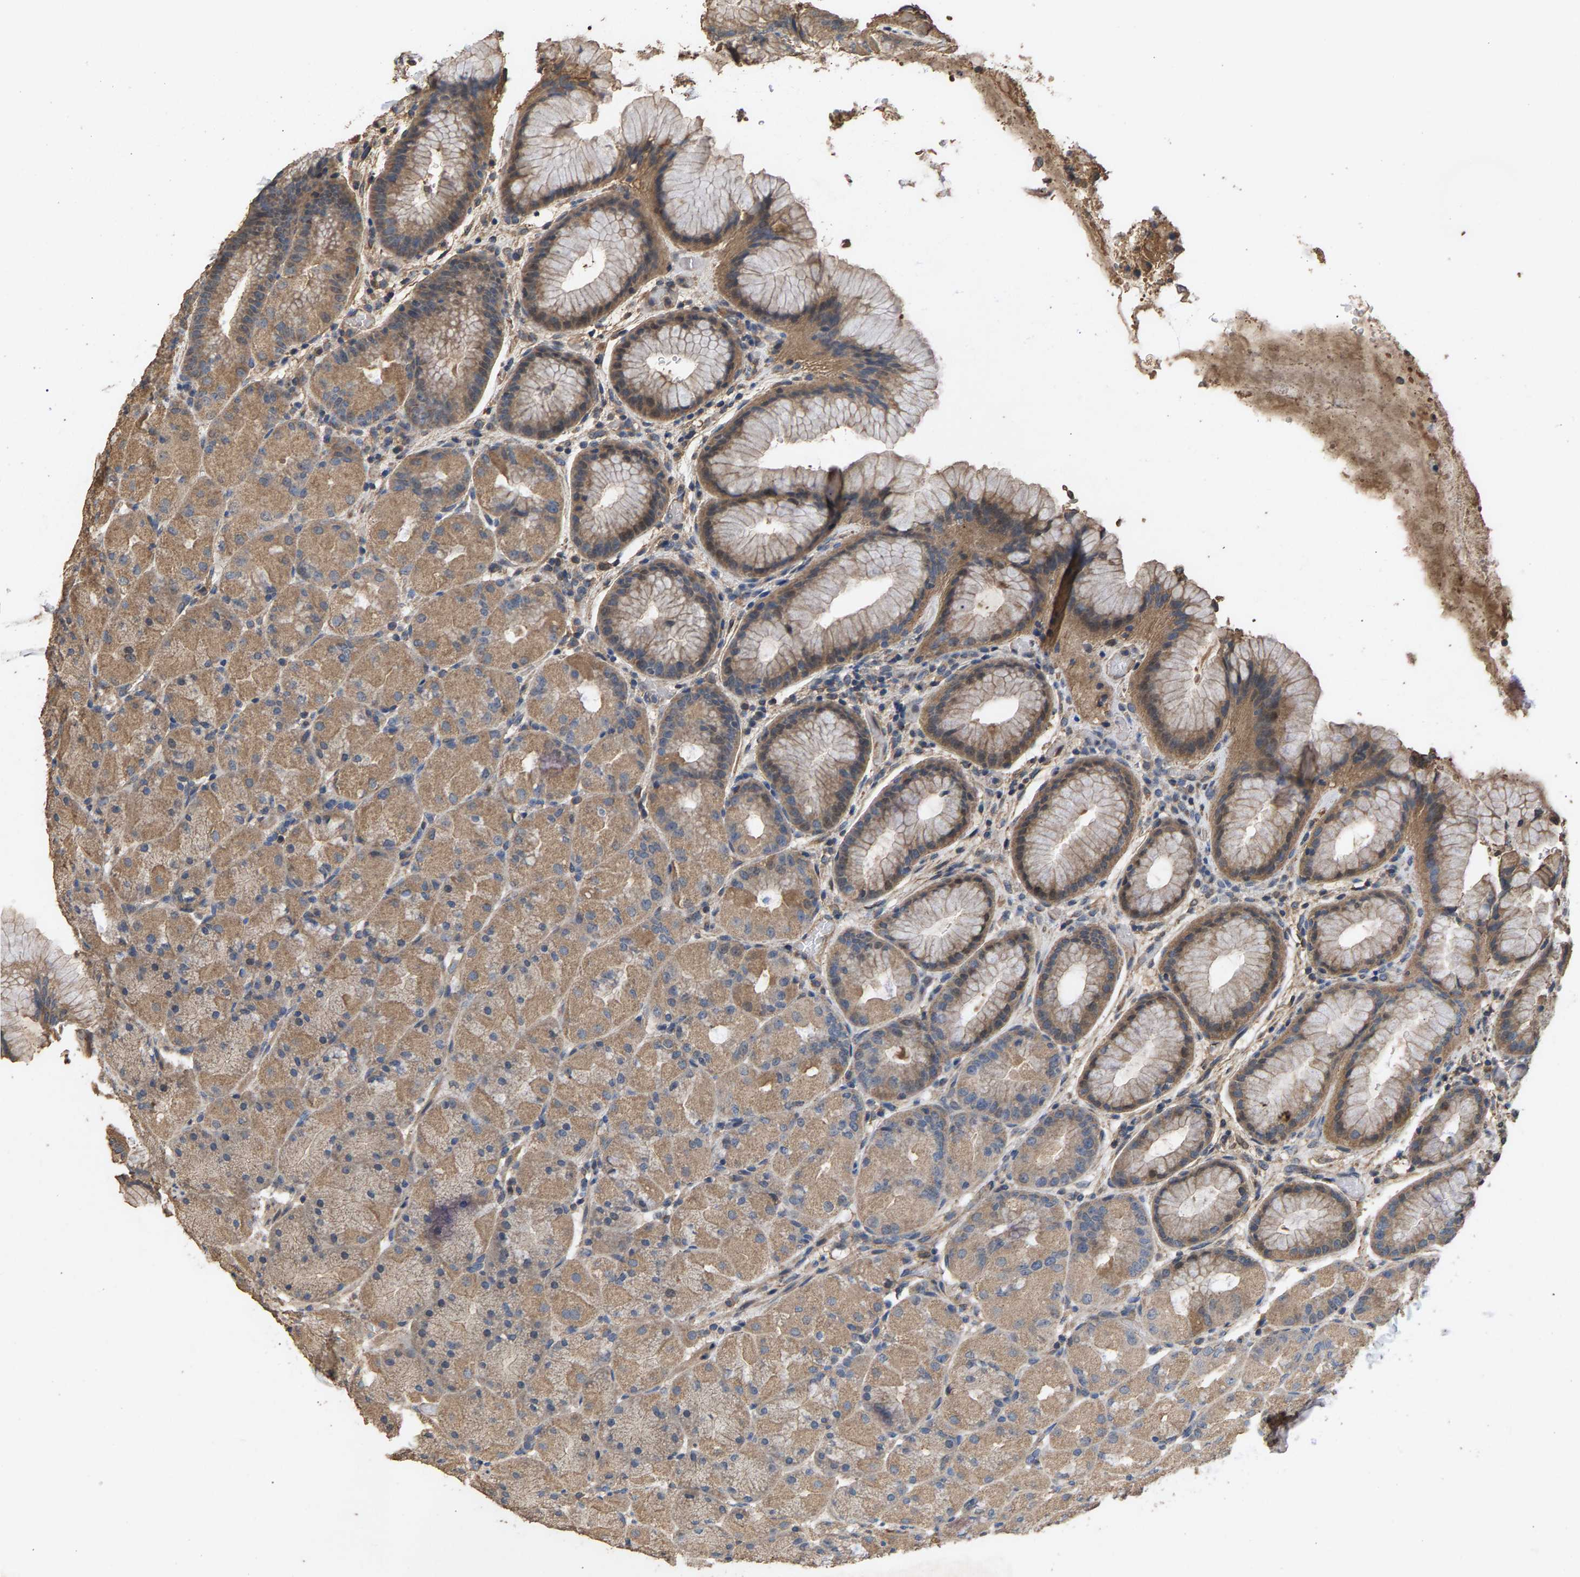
{"staining": {"intensity": "moderate", "quantity": ">75%", "location": "cytoplasmic/membranous"}, "tissue": "stomach", "cell_type": "Glandular cells", "image_type": "normal", "snomed": [{"axis": "morphology", "description": "Normal tissue, NOS"}, {"axis": "topography", "description": "Stomach, upper"}, {"axis": "topography", "description": "Stomach"}], "caption": "Immunohistochemical staining of unremarkable human stomach demonstrates medium levels of moderate cytoplasmic/membranous positivity in approximately >75% of glandular cells. (DAB (3,3'-diaminobenzidine) IHC, brown staining for protein, blue staining for nuclei).", "gene": "HTRA3", "patient": {"sex": "male", "age": 48}}